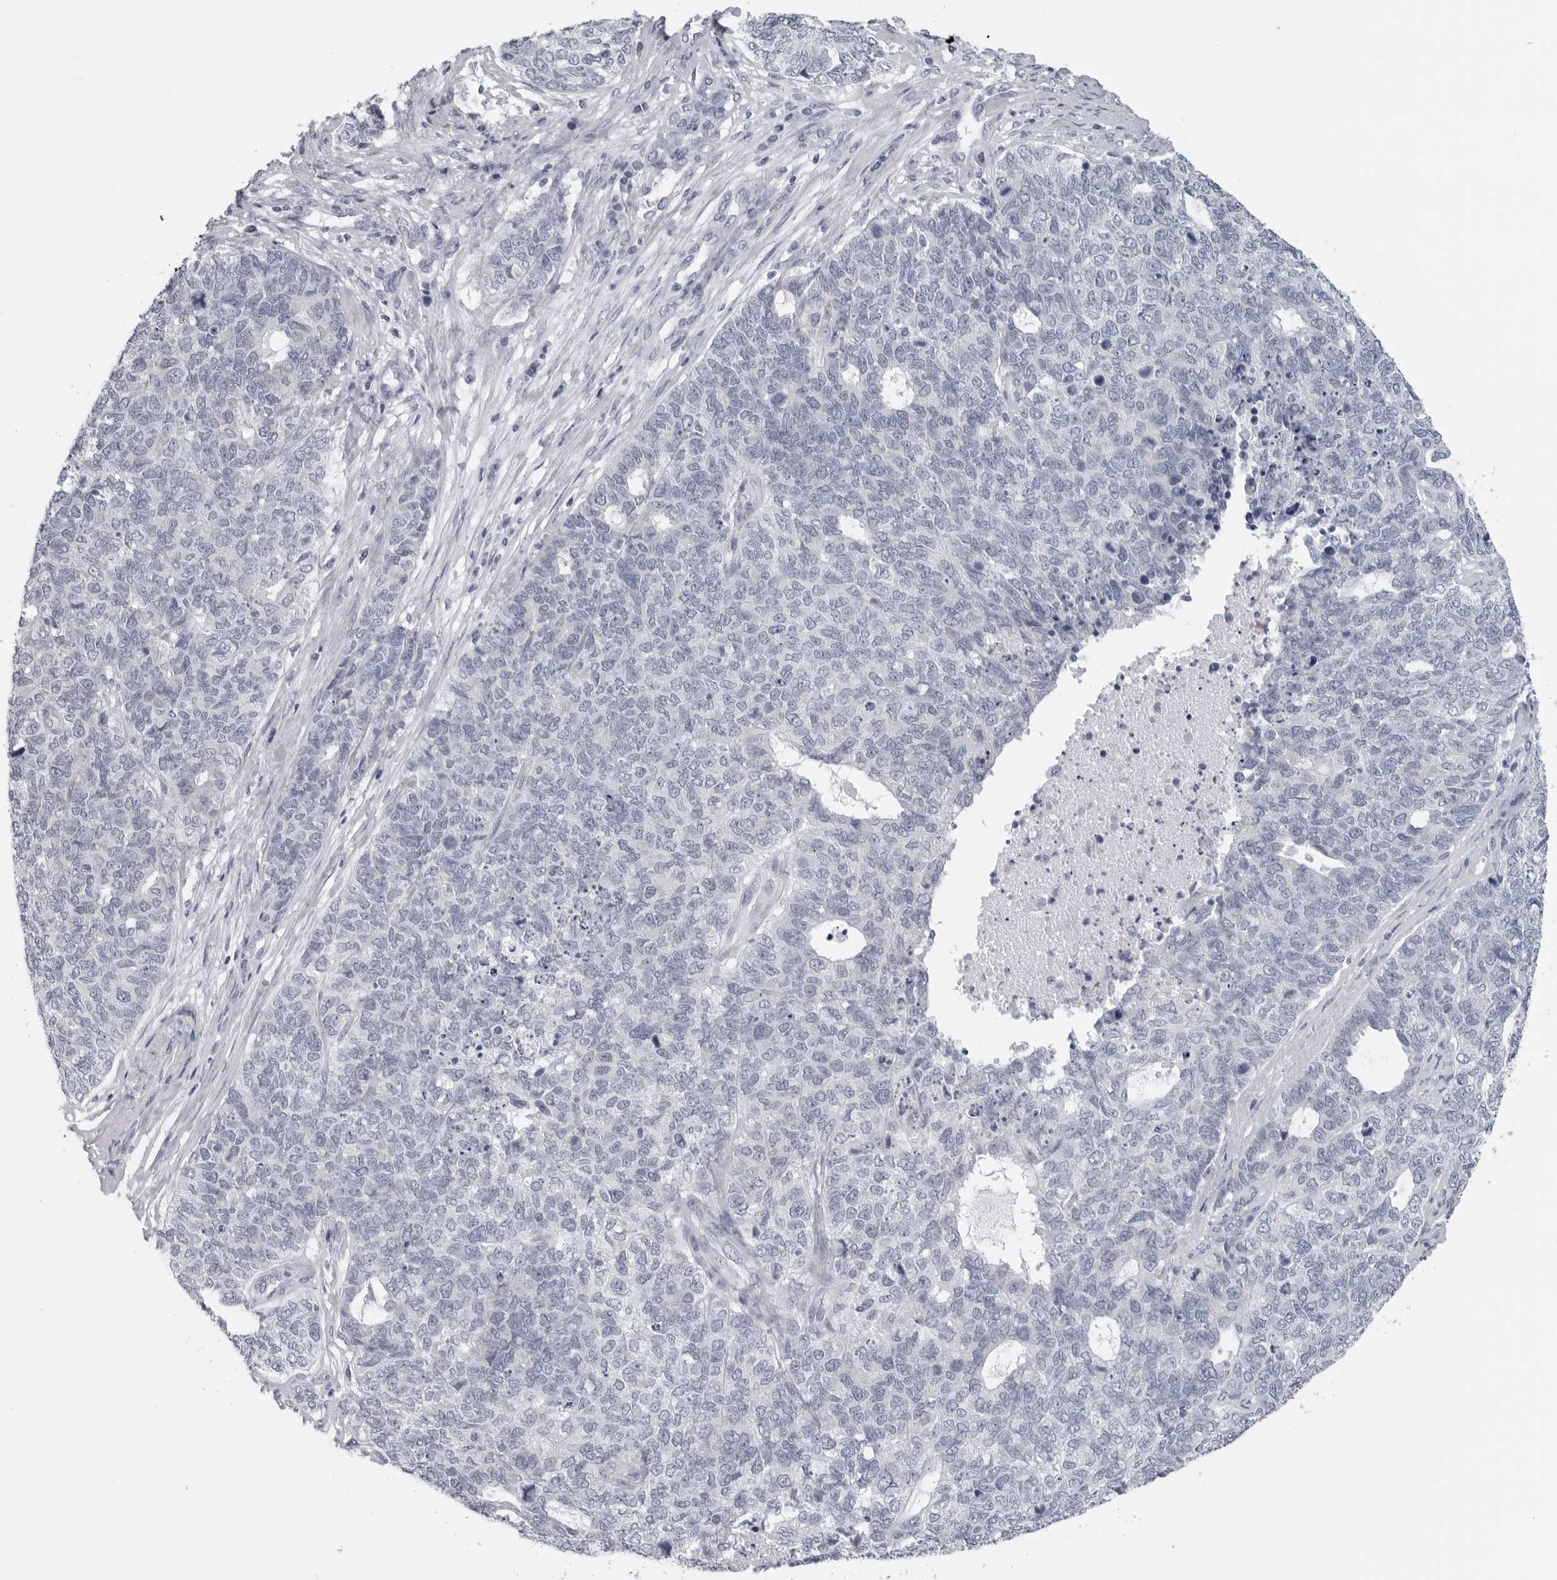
{"staining": {"intensity": "negative", "quantity": "none", "location": "none"}, "tissue": "cervical cancer", "cell_type": "Tumor cells", "image_type": "cancer", "snomed": [{"axis": "morphology", "description": "Squamous cell carcinoma, NOS"}, {"axis": "topography", "description": "Cervix"}], "caption": "The photomicrograph demonstrates no staining of tumor cells in cervical cancer (squamous cell carcinoma). (DAB (3,3'-diaminobenzidine) immunohistochemistry with hematoxylin counter stain).", "gene": "OPLAH", "patient": {"sex": "female", "age": 63}}